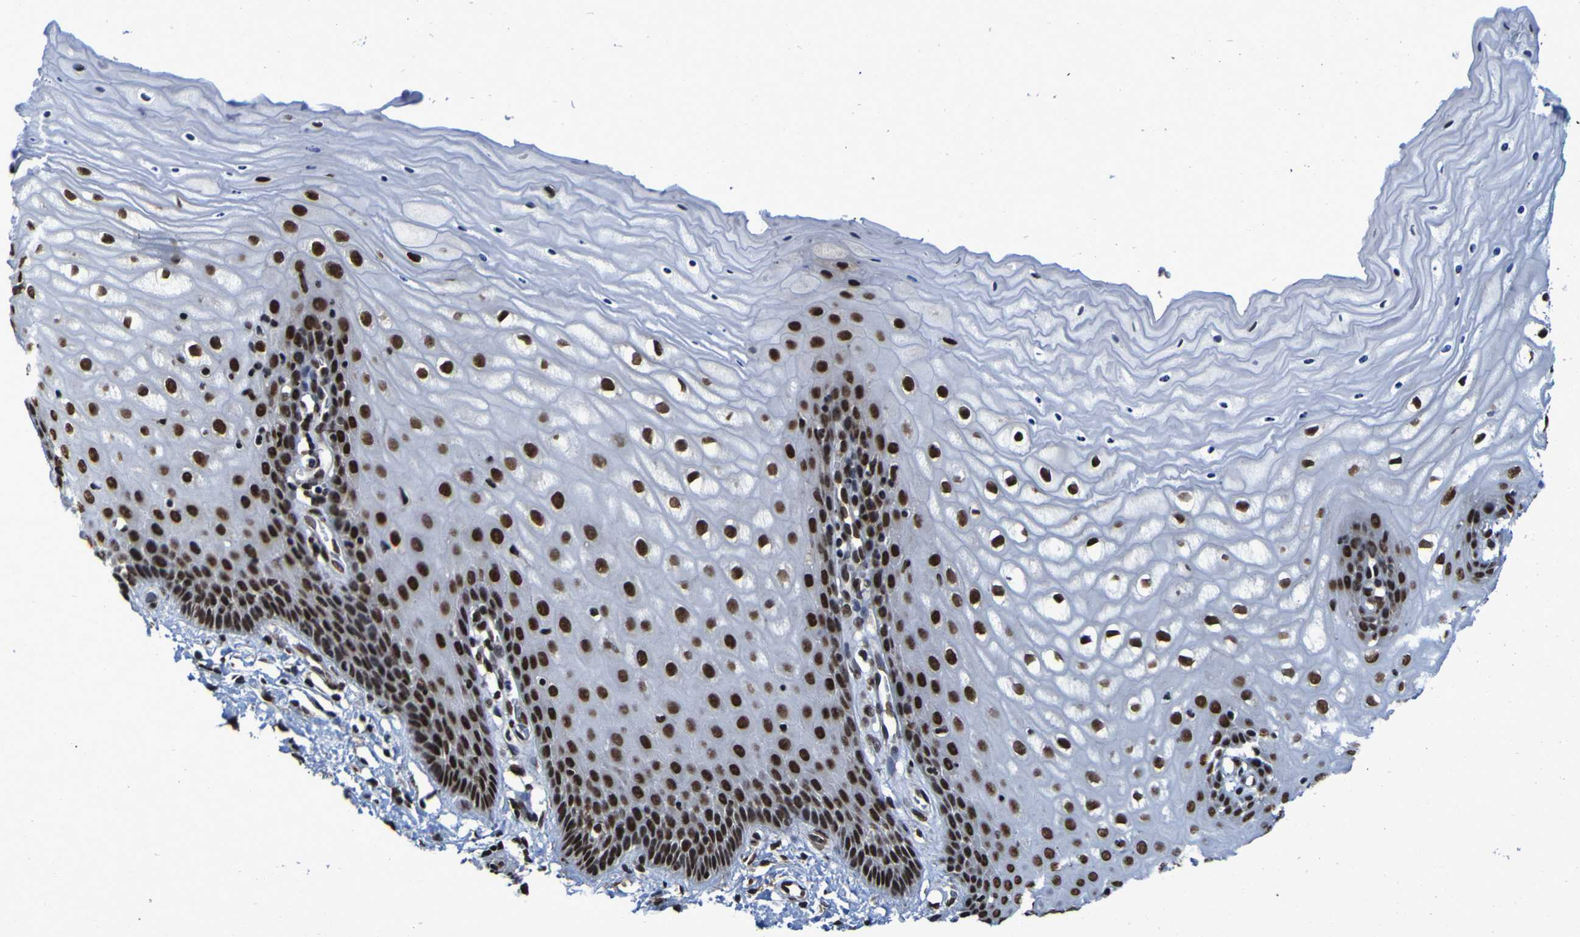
{"staining": {"intensity": "strong", "quantity": ">75%", "location": "nuclear"}, "tissue": "cervix", "cell_type": "Glandular cells", "image_type": "normal", "snomed": [{"axis": "morphology", "description": "Normal tissue, NOS"}, {"axis": "topography", "description": "Cervix"}], "caption": "The micrograph exhibits a brown stain indicating the presence of a protein in the nuclear of glandular cells in cervix.", "gene": "HNRNPR", "patient": {"sex": "female", "age": 55}}